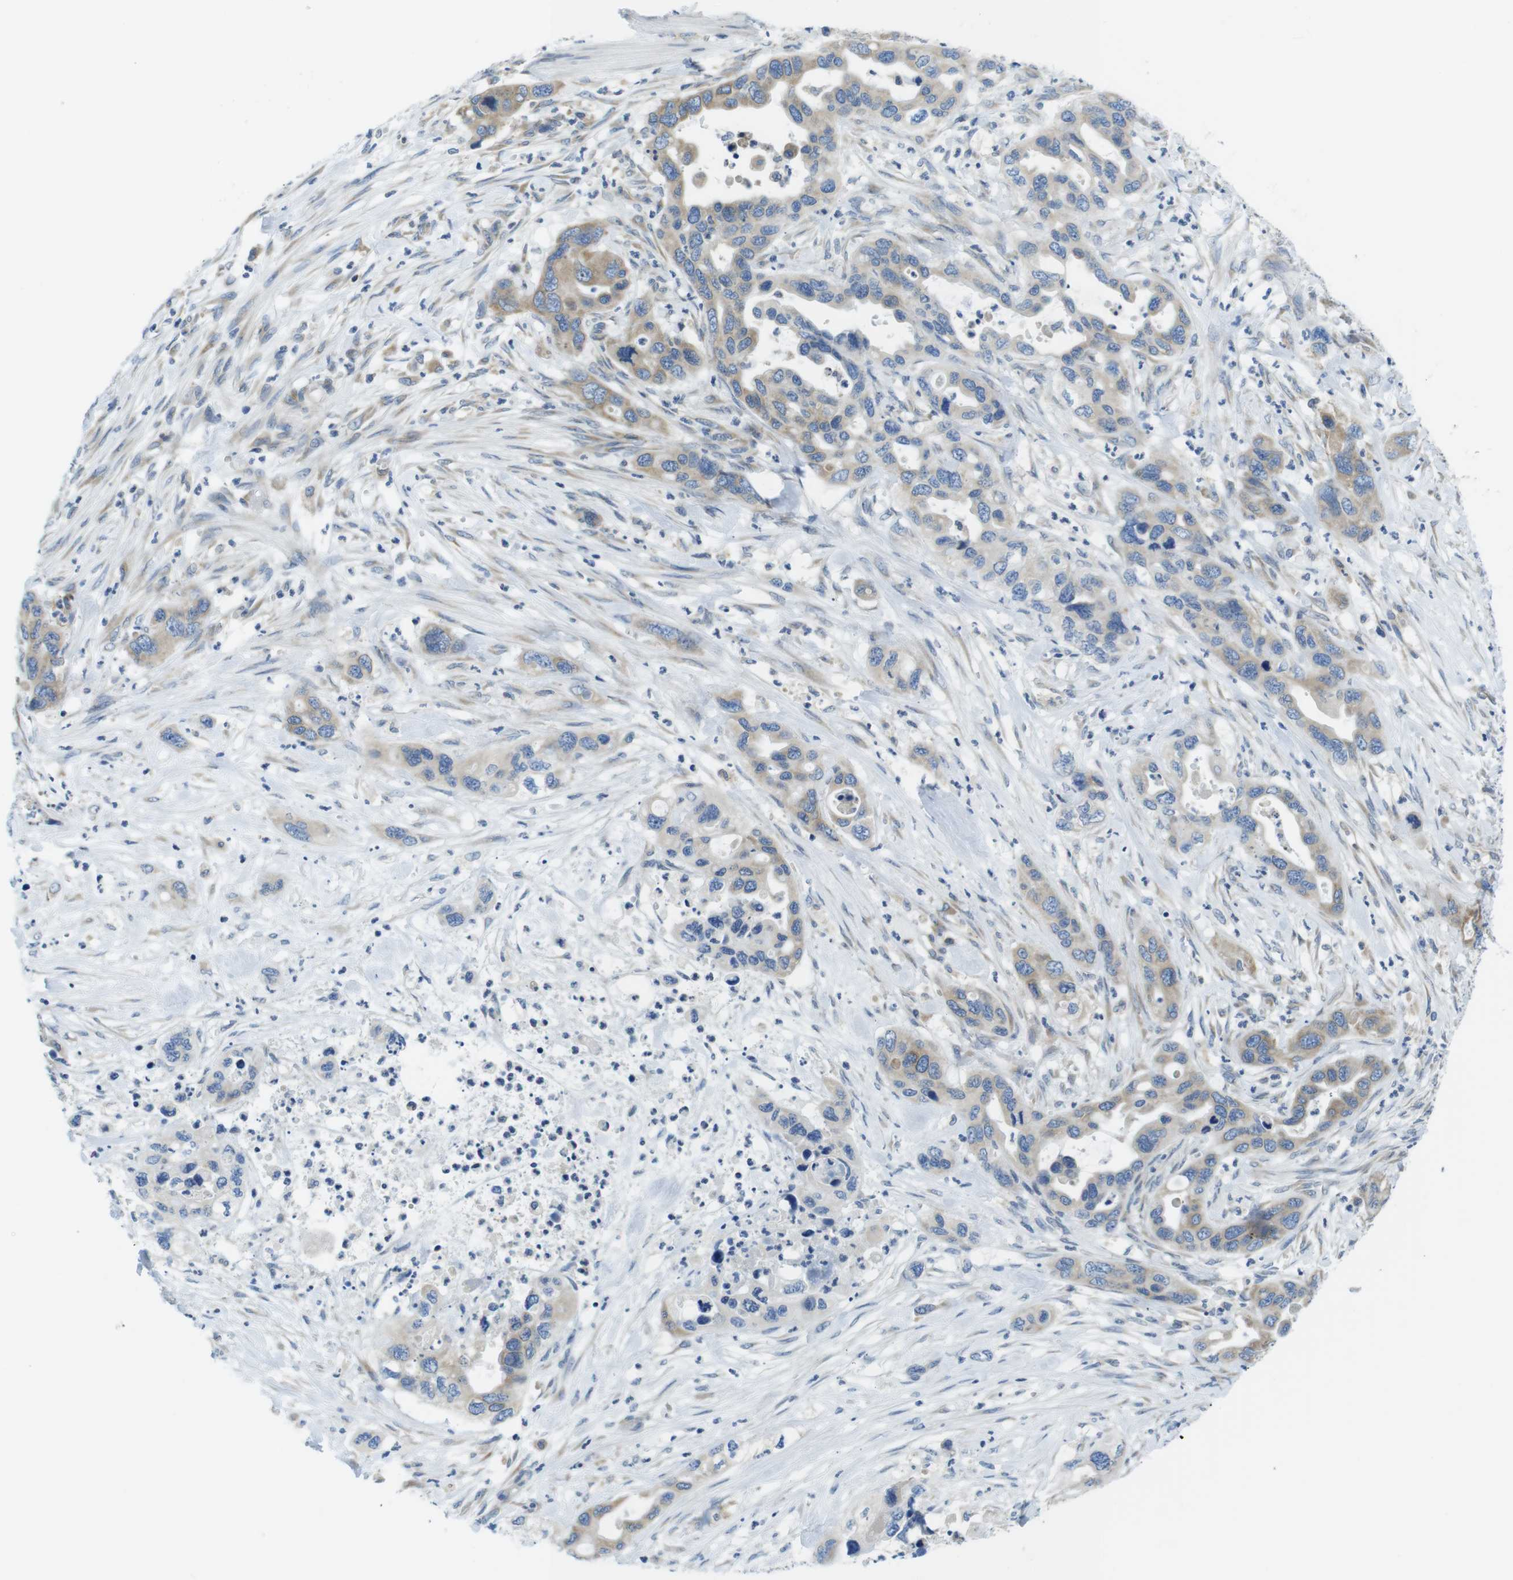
{"staining": {"intensity": "weak", "quantity": ">75%", "location": "cytoplasmic/membranous"}, "tissue": "pancreatic cancer", "cell_type": "Tumor cells", "image_type": "cancer", "snomed": [{"axis": "morphology", "description": "Adenocarcinoma, NOS"}, {"axis": "topography", "description": "Pancreas"}], "caption": "Immunohistochemistry (DAB (3,3'-diaminobenzidine)) staining of adenocarcinoma (pancreatic) demonstrates weak cytoplasmic/membranous protein positivity in approximately >75% of tumor cells. Immunohistochemistry stains the protein in brown and the nuclei are stained blue.", "gene": "CLPTM1L", "patient": {"sex": "female", "age": 71}}